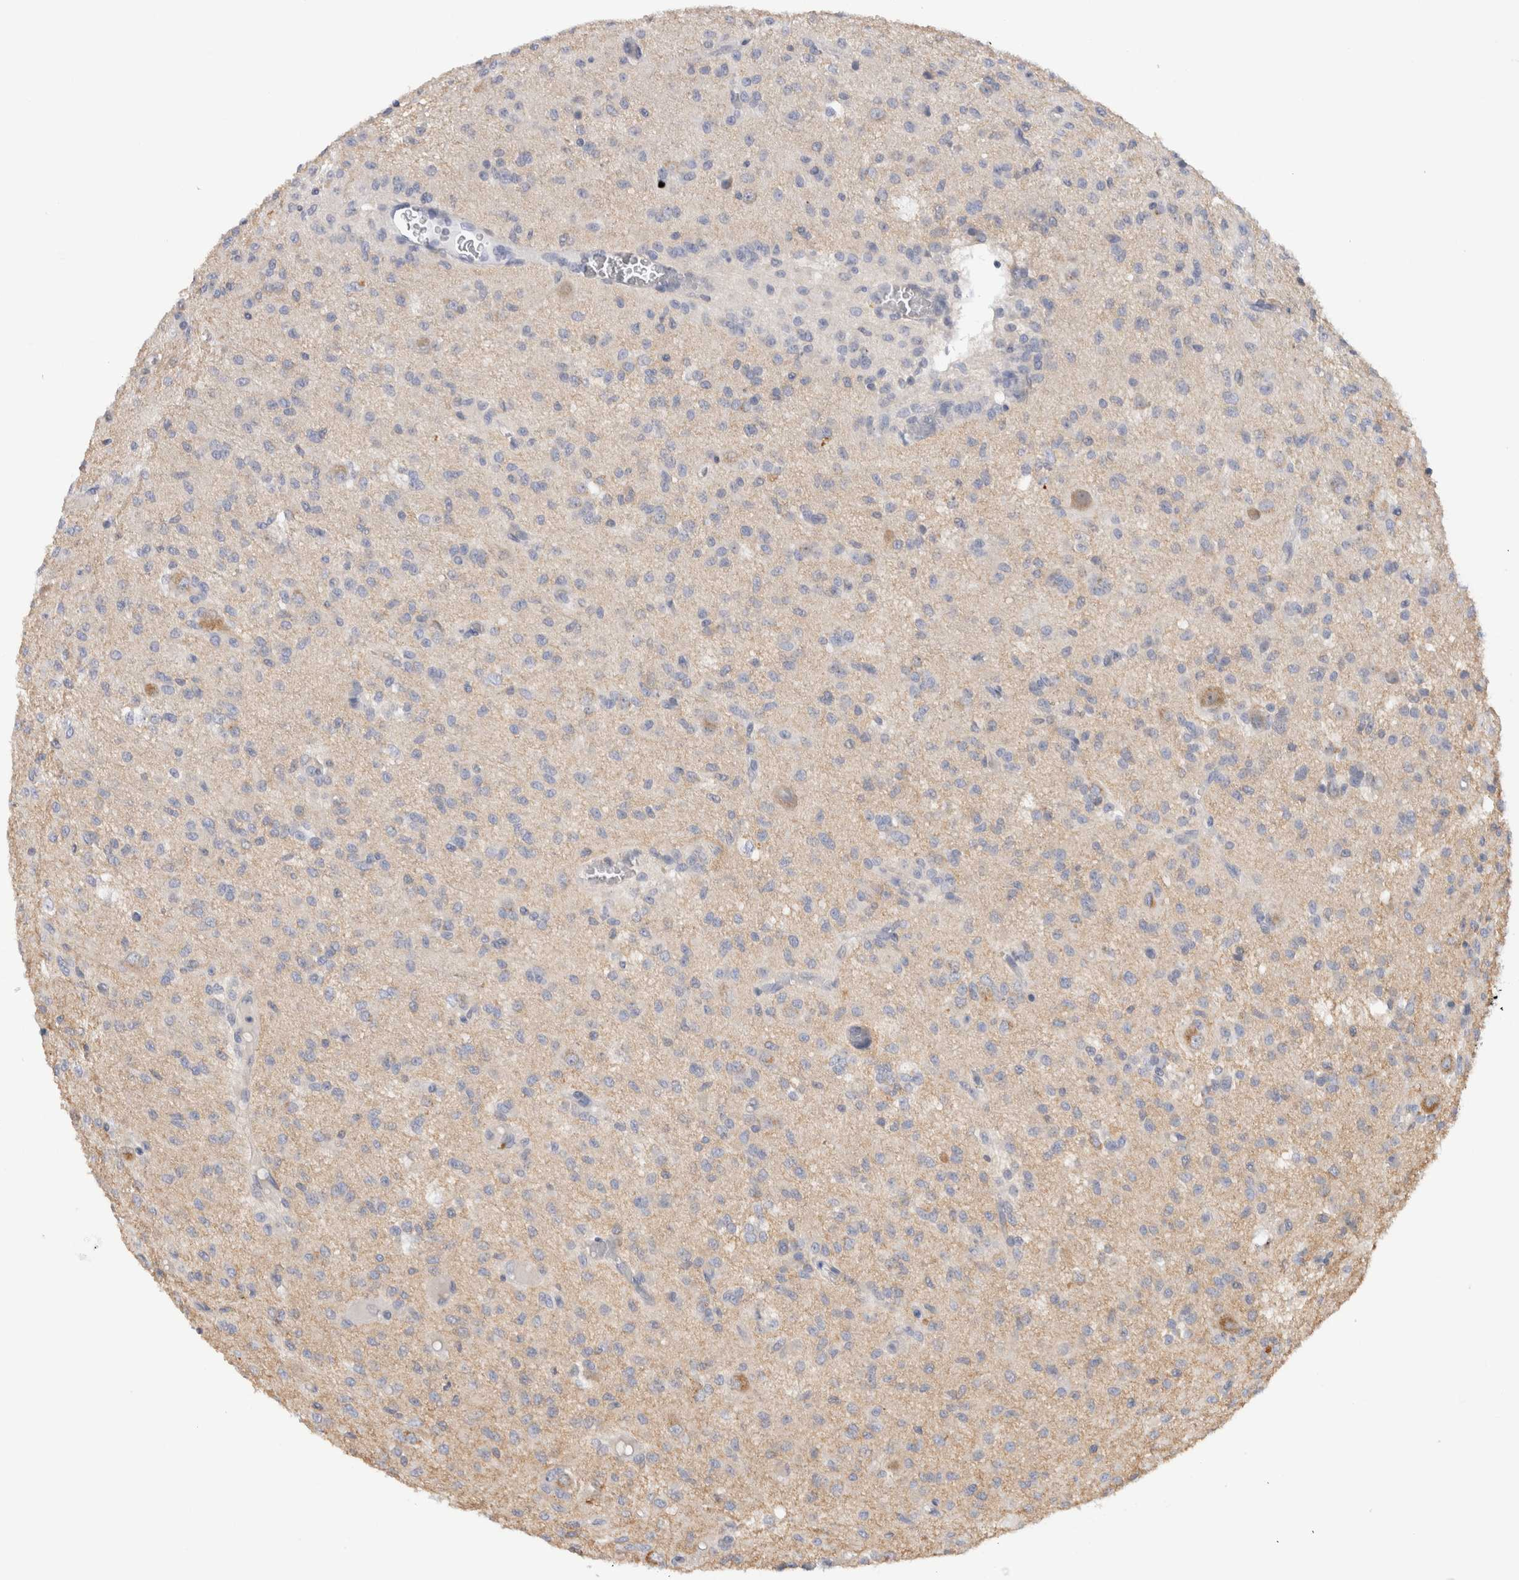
{"staining": {"intensity": "negative", "quantity": "none", "location": "none"}, "tissue": "glioma", "cell_type": "Tumor cells", "image_type": "cancer", "snomed": [{"axis": "morphology", "description": "Glioma, malignant, High grade"}, {"axis": "topography", "description": "Brain"}], "caption": "This photomicrograph is of glioma stained with immunohistochemistry (IHC) to label a protein in brown with the nuclei are counter-stained blue. There is no positivity in tumor cells.", "gene": "GAS1", "patient": {"sex": "female", "age": 59}}